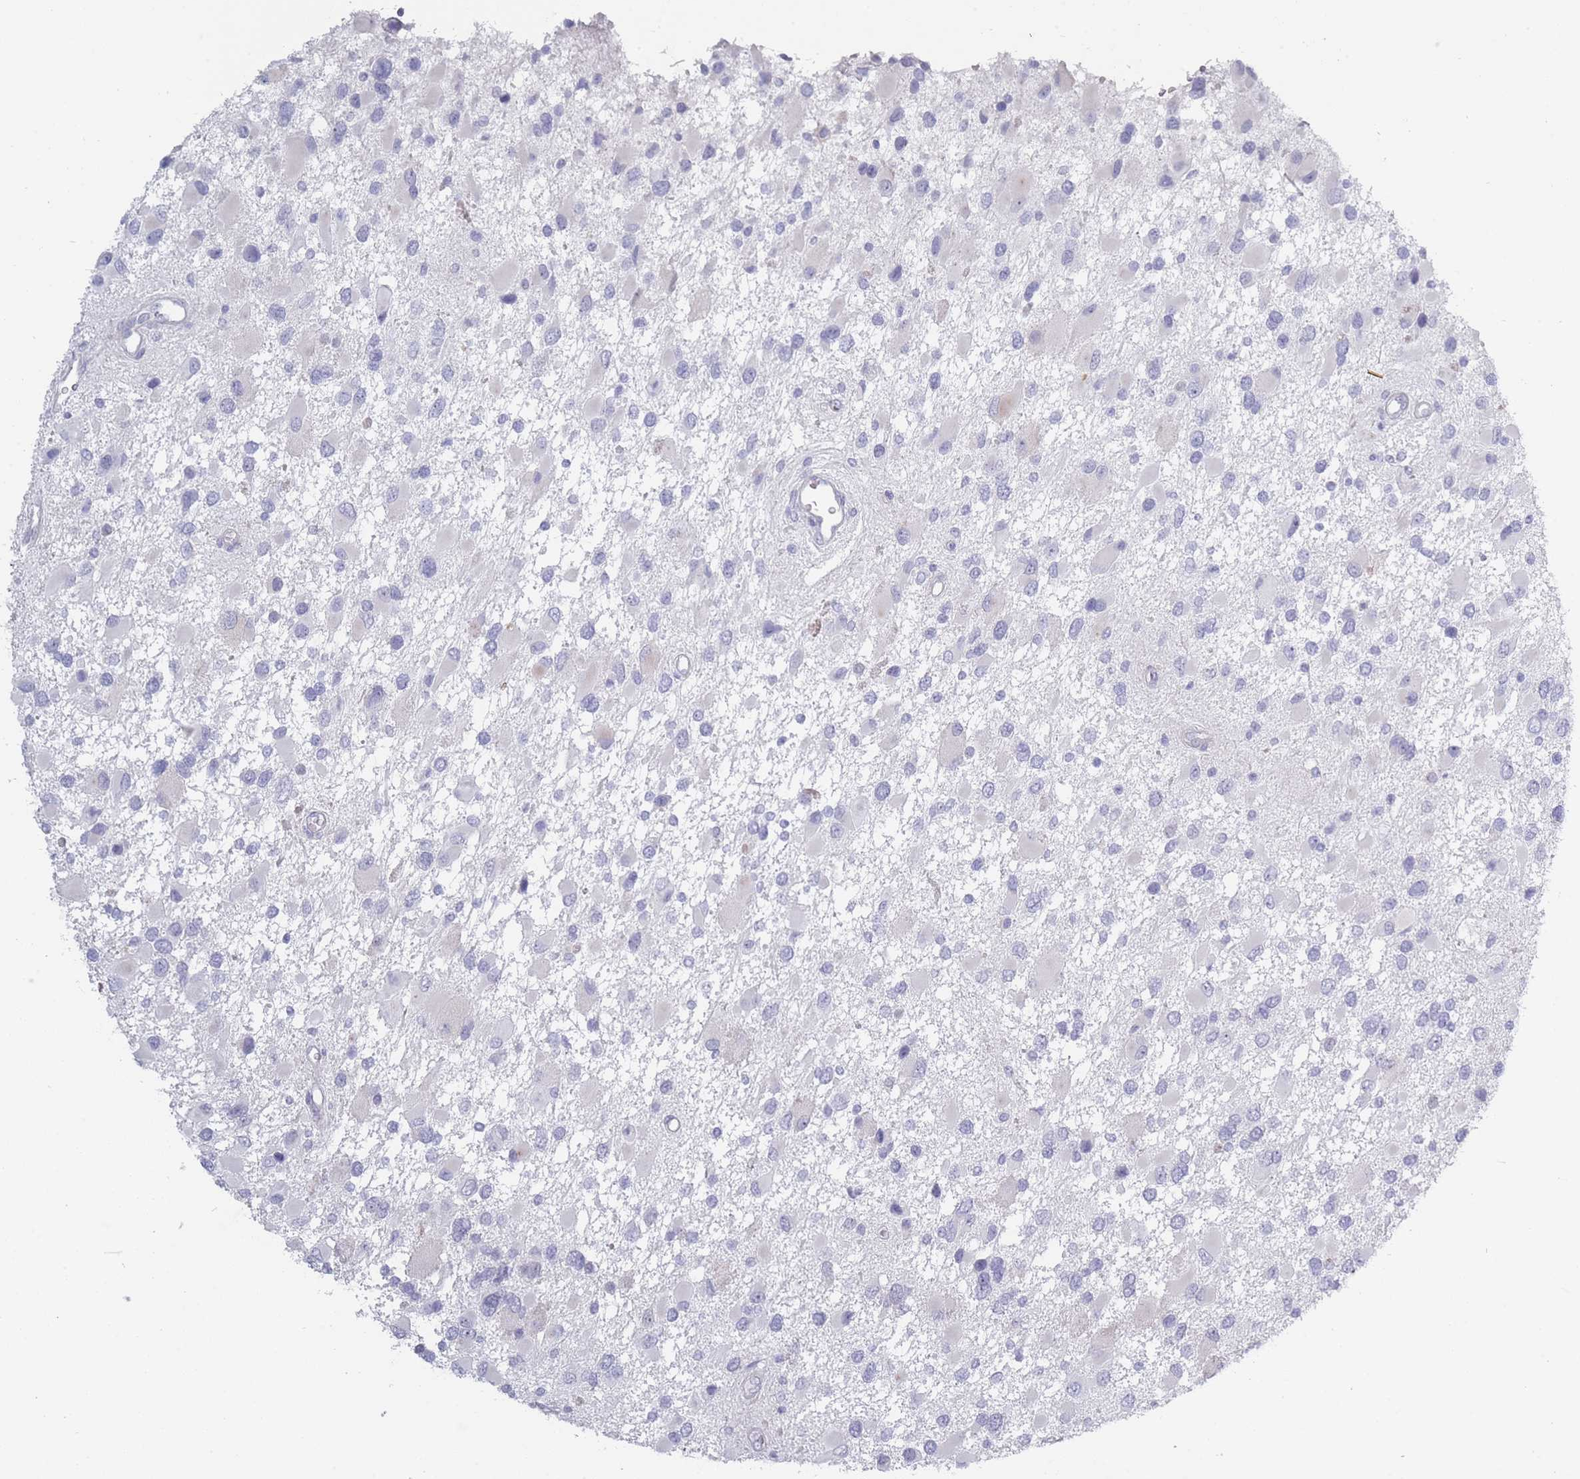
{"staining": {"intensity": "negative", "quantity": "none", "location": "none"}, "tissue": "glioma", "cell_type": "Tumor cells", "image_type": "cancer", "snomed": [{"axis": "morphology", "description": "Glioma, malignant, High grade"}, {"axis": "topography", "description": "Brain"}], "caption": "This is a histopathology image of immunohistochemistry staining of malignant glioma (high-grade), which shows no positivity in tumor cells.", "gene": "ROS1", "patient": {"sex": "male", "age": 53}}